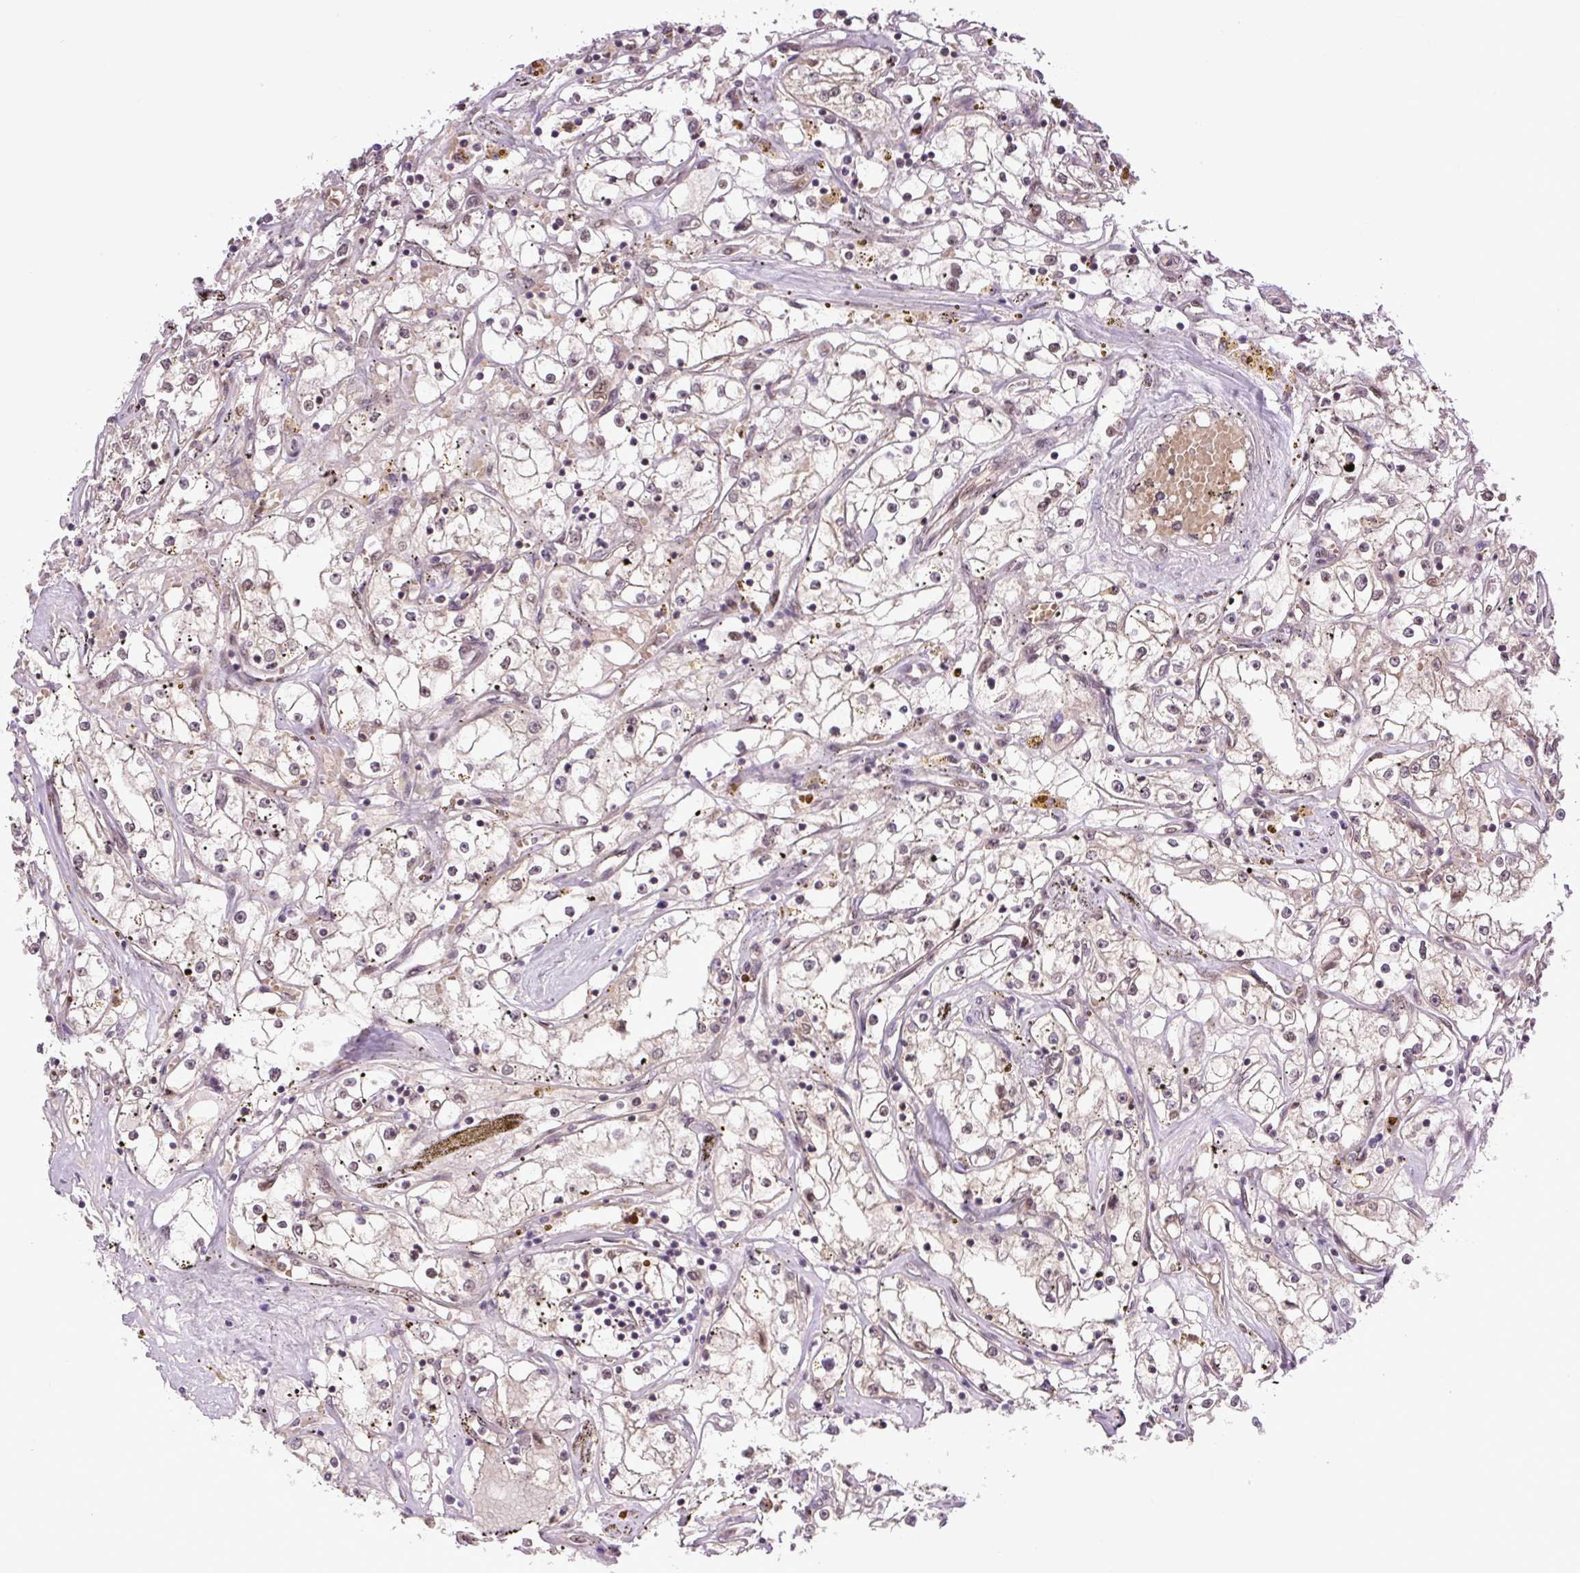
{"staining": {"intensity": "weak", "quantity": "<25%", "location": "nuclear"}, "tissue": "renal cancer", "cell_type": "Tumor cells", "image_type": "cancer", "snomed": [{"axis": "morphology", "description": "Adenocarcinoma, NOS"}, {"axis": "topography", "description": "Kidney"}], "caption": "Renal cancer was stained to show a protein in brown. There is no significant expression in tumor cells.", "gene": "SGTA", "patient": {"sex": "male", "age": 56}}